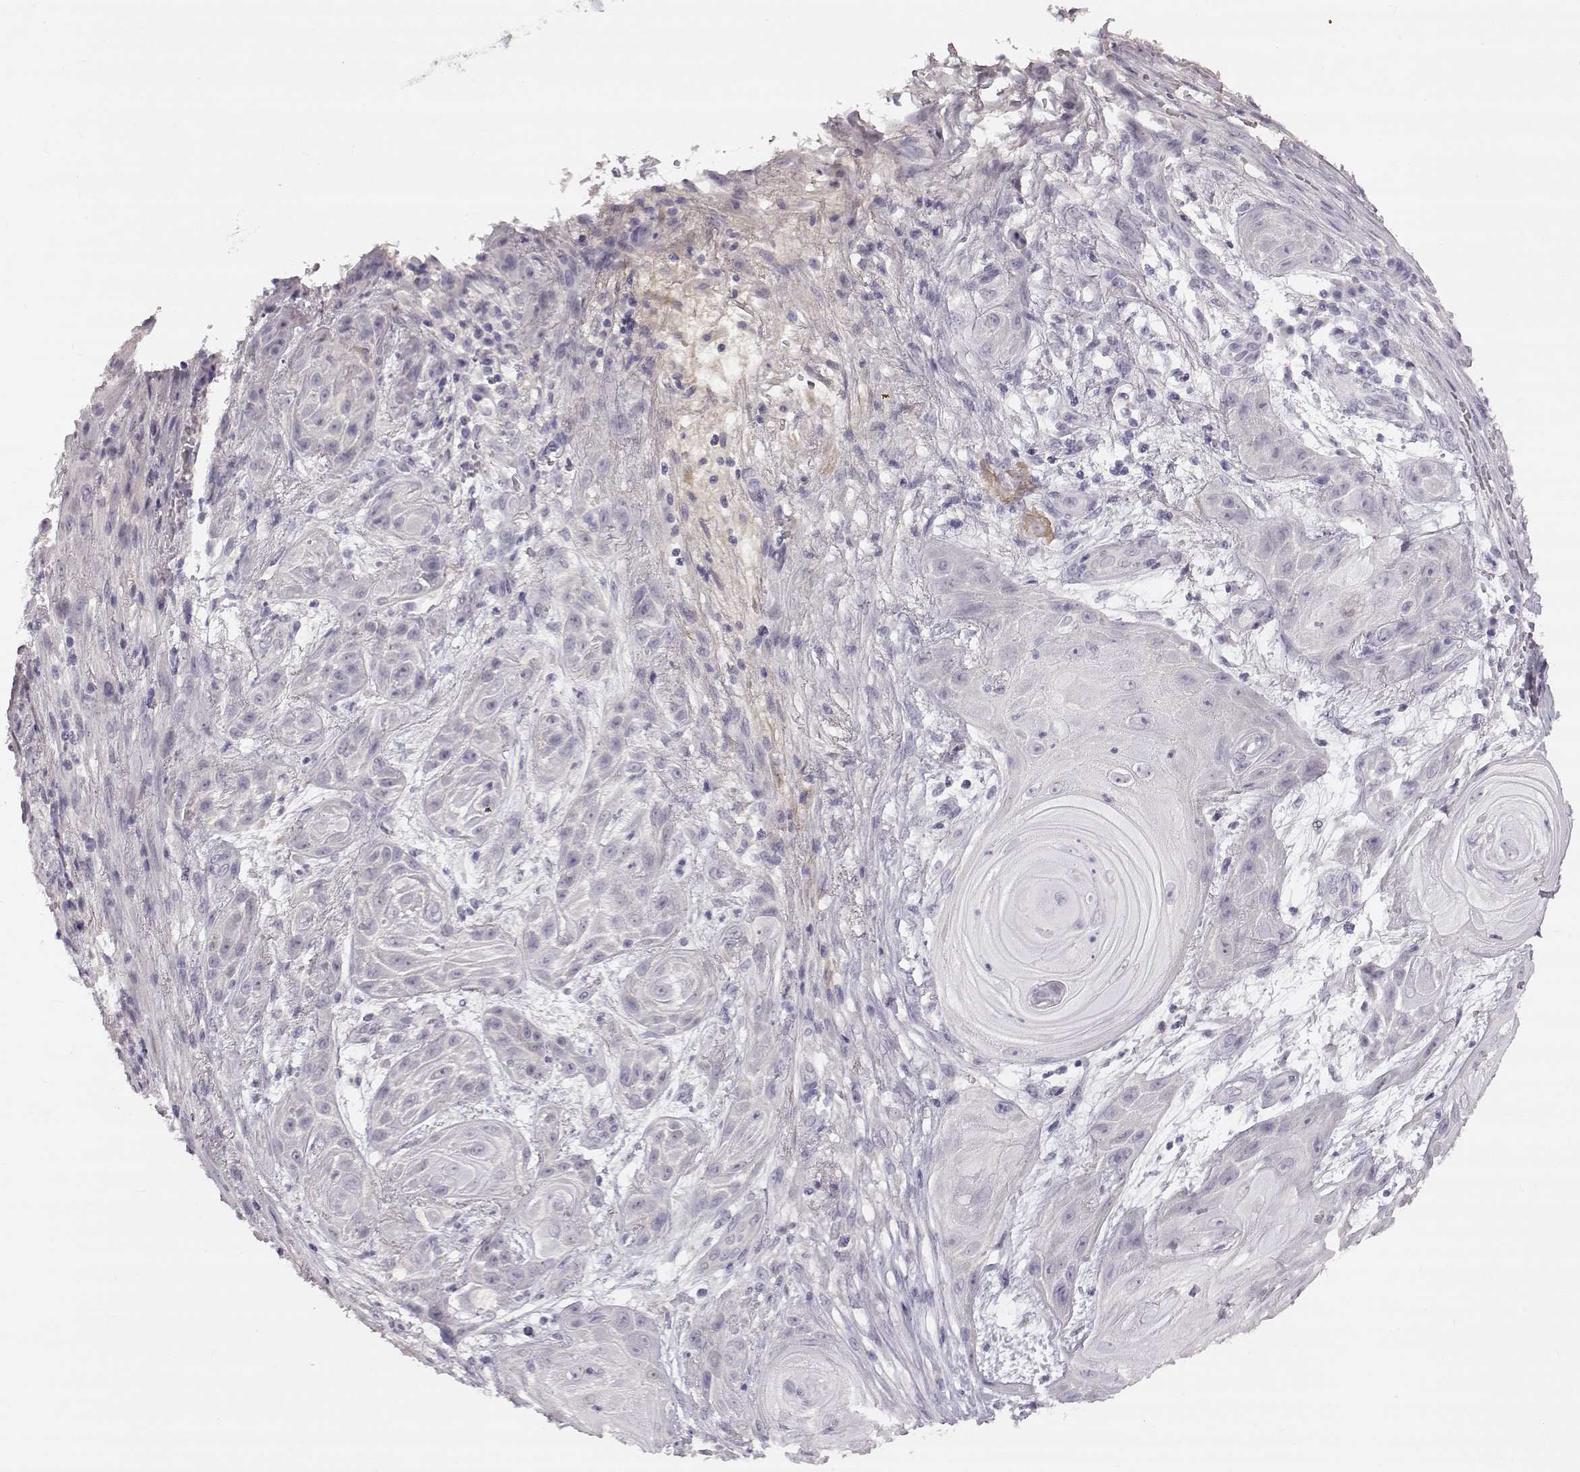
{"staining": {"intensity": "negative", "quantity": "none", "location": "none"}, "tissue": "skin cancer", "cell_type": "Tumor cells", "image_type": "cancer", "snomed": [{"axis": "morphology", "description": "Squamous cell carcinoma, NOS"}, {"axis": "topography", "description": "Skin"}], "caption": "Immunohistochemistry image of neoplastic tissue: human squamous cell carcinoma (skin) stained with DAB reveals no significant protein expression in tumor cells.", "gene": "SPAG17", "patient": {"sex": "male", "age": 62}}